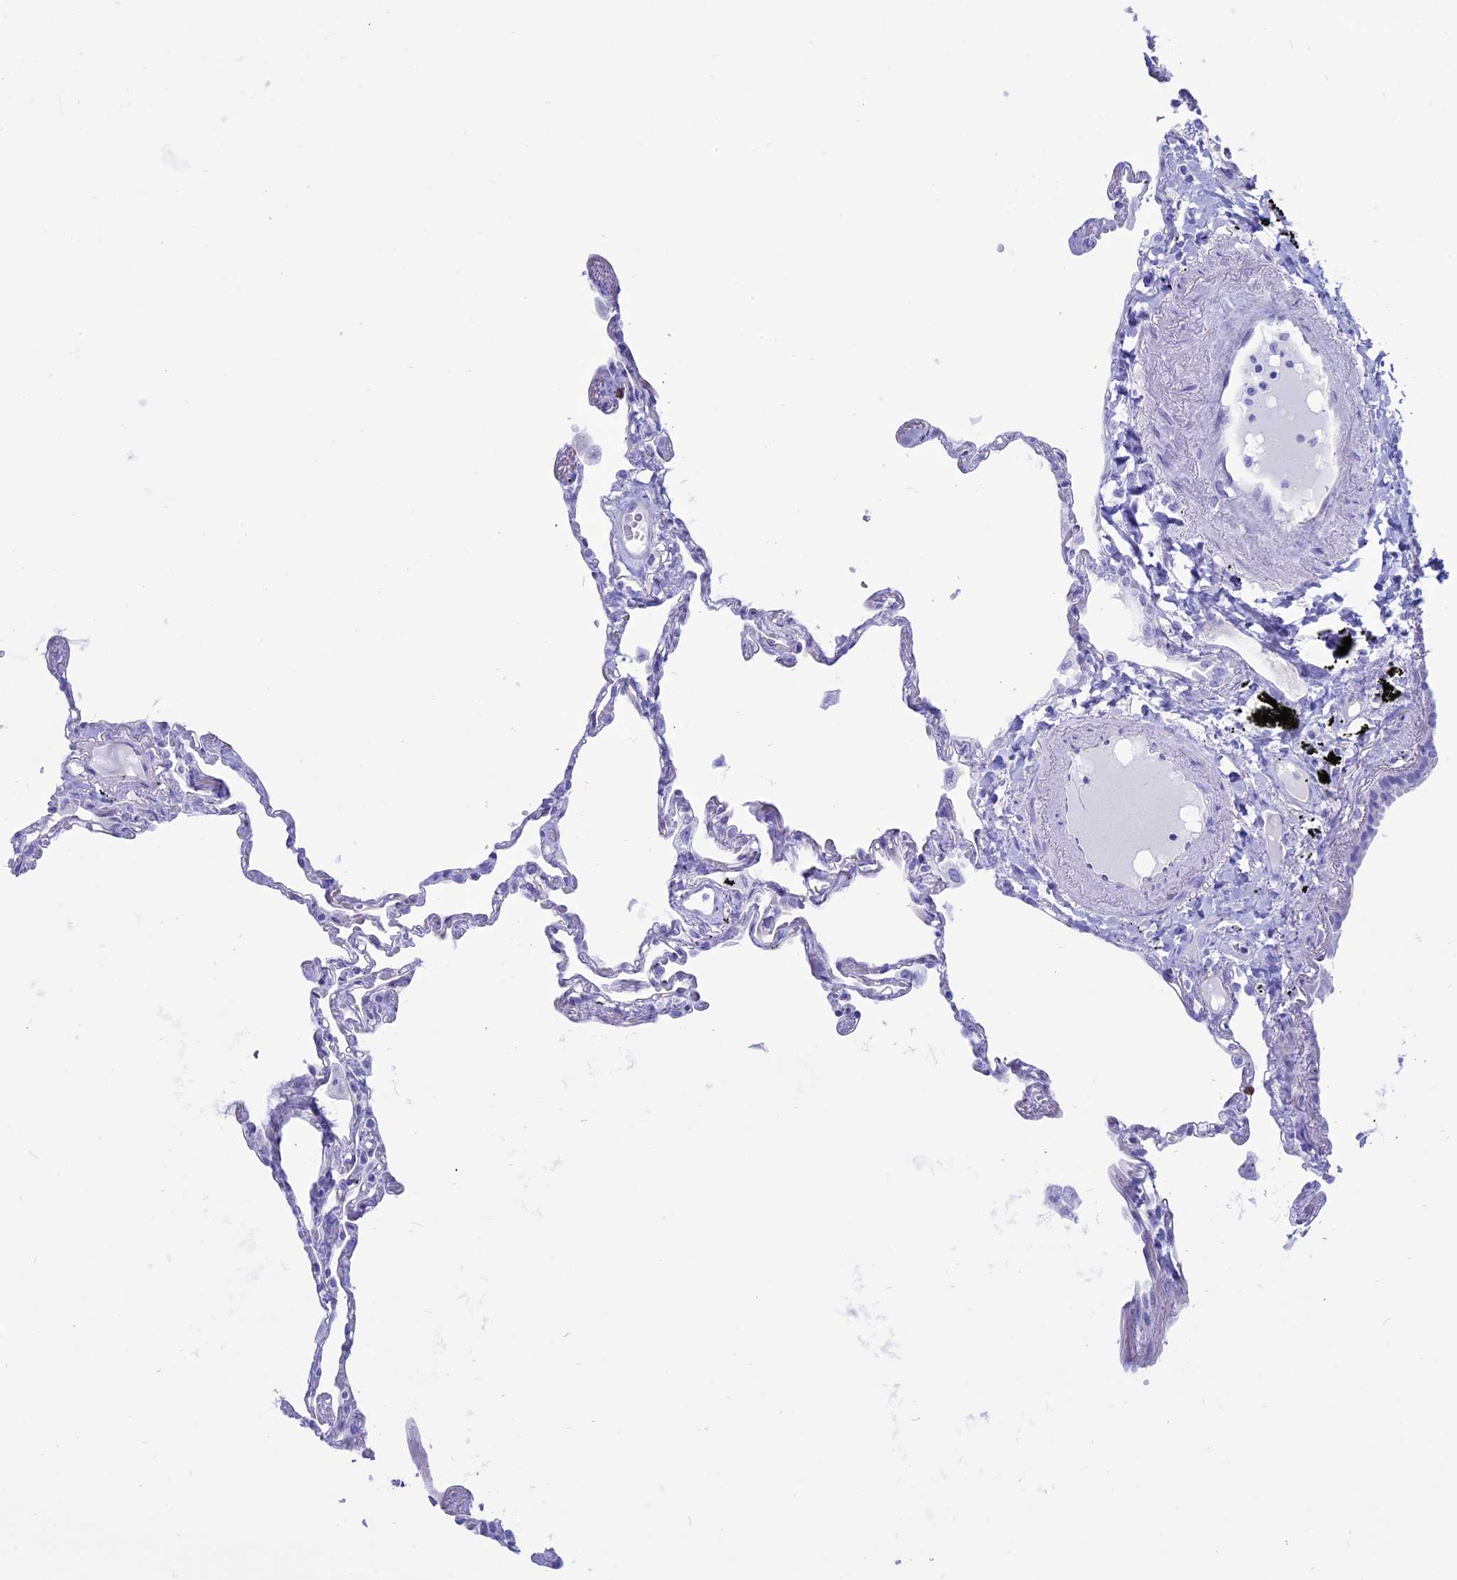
{"staining": {"intensity": "negative", "quantity": "none", "location": "none"}, "tissue": "lung", "cell_type": "Alveolar cells", "image_type": "normal", "snomed": [{"axis": "morphology", "description": "Normal tissue, NOS"}, {"axis": "topography", "description": "Lung"}], "caption": "This is an immunohistochemistry (IHC) micrograph of benign lung. There is no staining in alveolar cells.", "gene": "OR2AE1", "patient": {"sex": "female", "age": 67}}